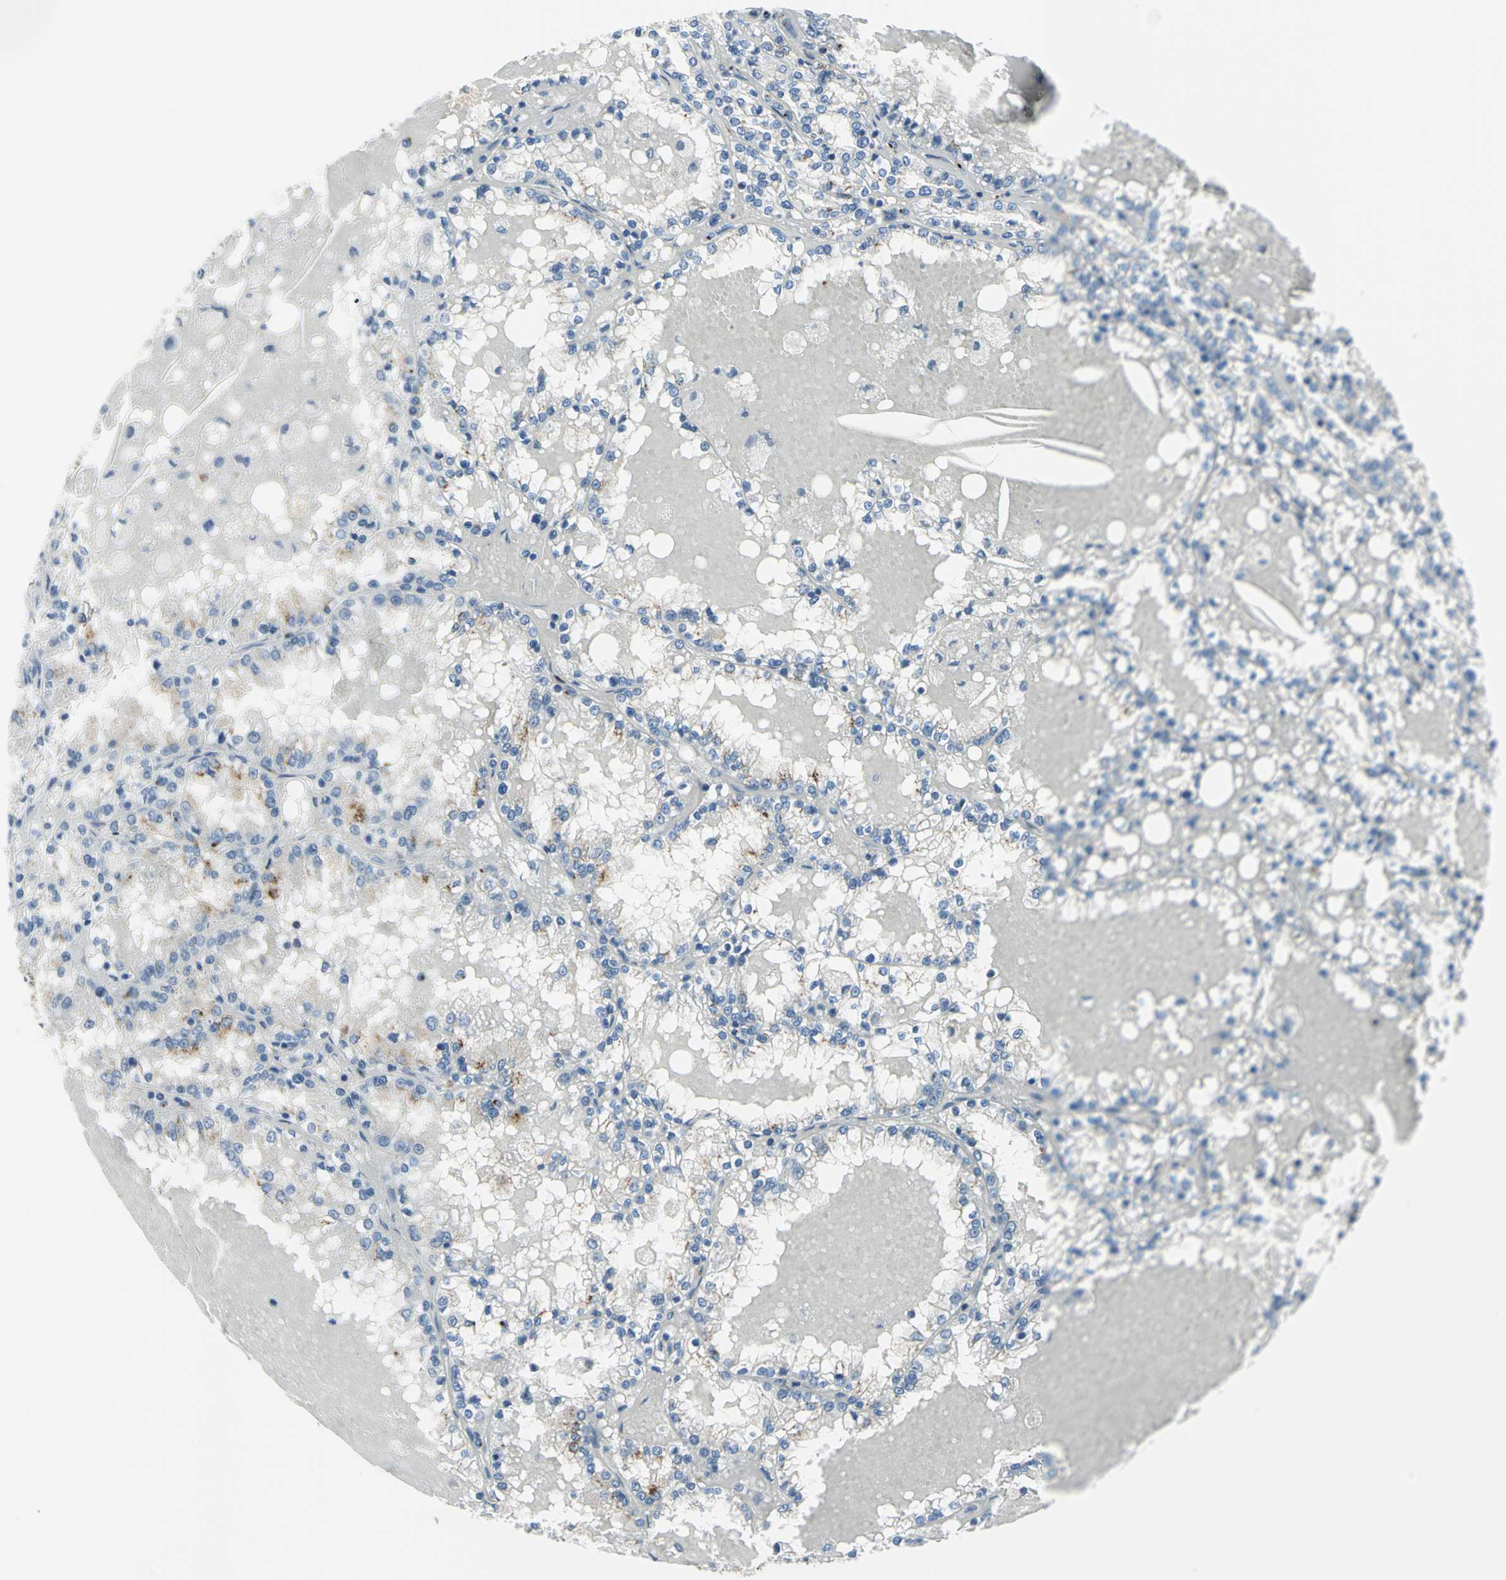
{"staining": {"intensity": "moderate", "quantity": "<25%", "location": "cytoplasmic/membranous"}, "tissue": "renal cancer", "cell_type": "Tumor cells", "image_type": "cancer", "snomed": [{"axis": "morphology", "description": "Adenocarcinoma, NOS"}, {"axis": "topography", "description": "Kidney"}], "caption": "Adenocarcinoma (renal) was stained to show a protein in brown. There is low levels of moderate cytoplasmic/membranous staining in approximately <25% of tumor cells.", "gene": "GPR3", "patient": {"sex": "female", "age": 56}}